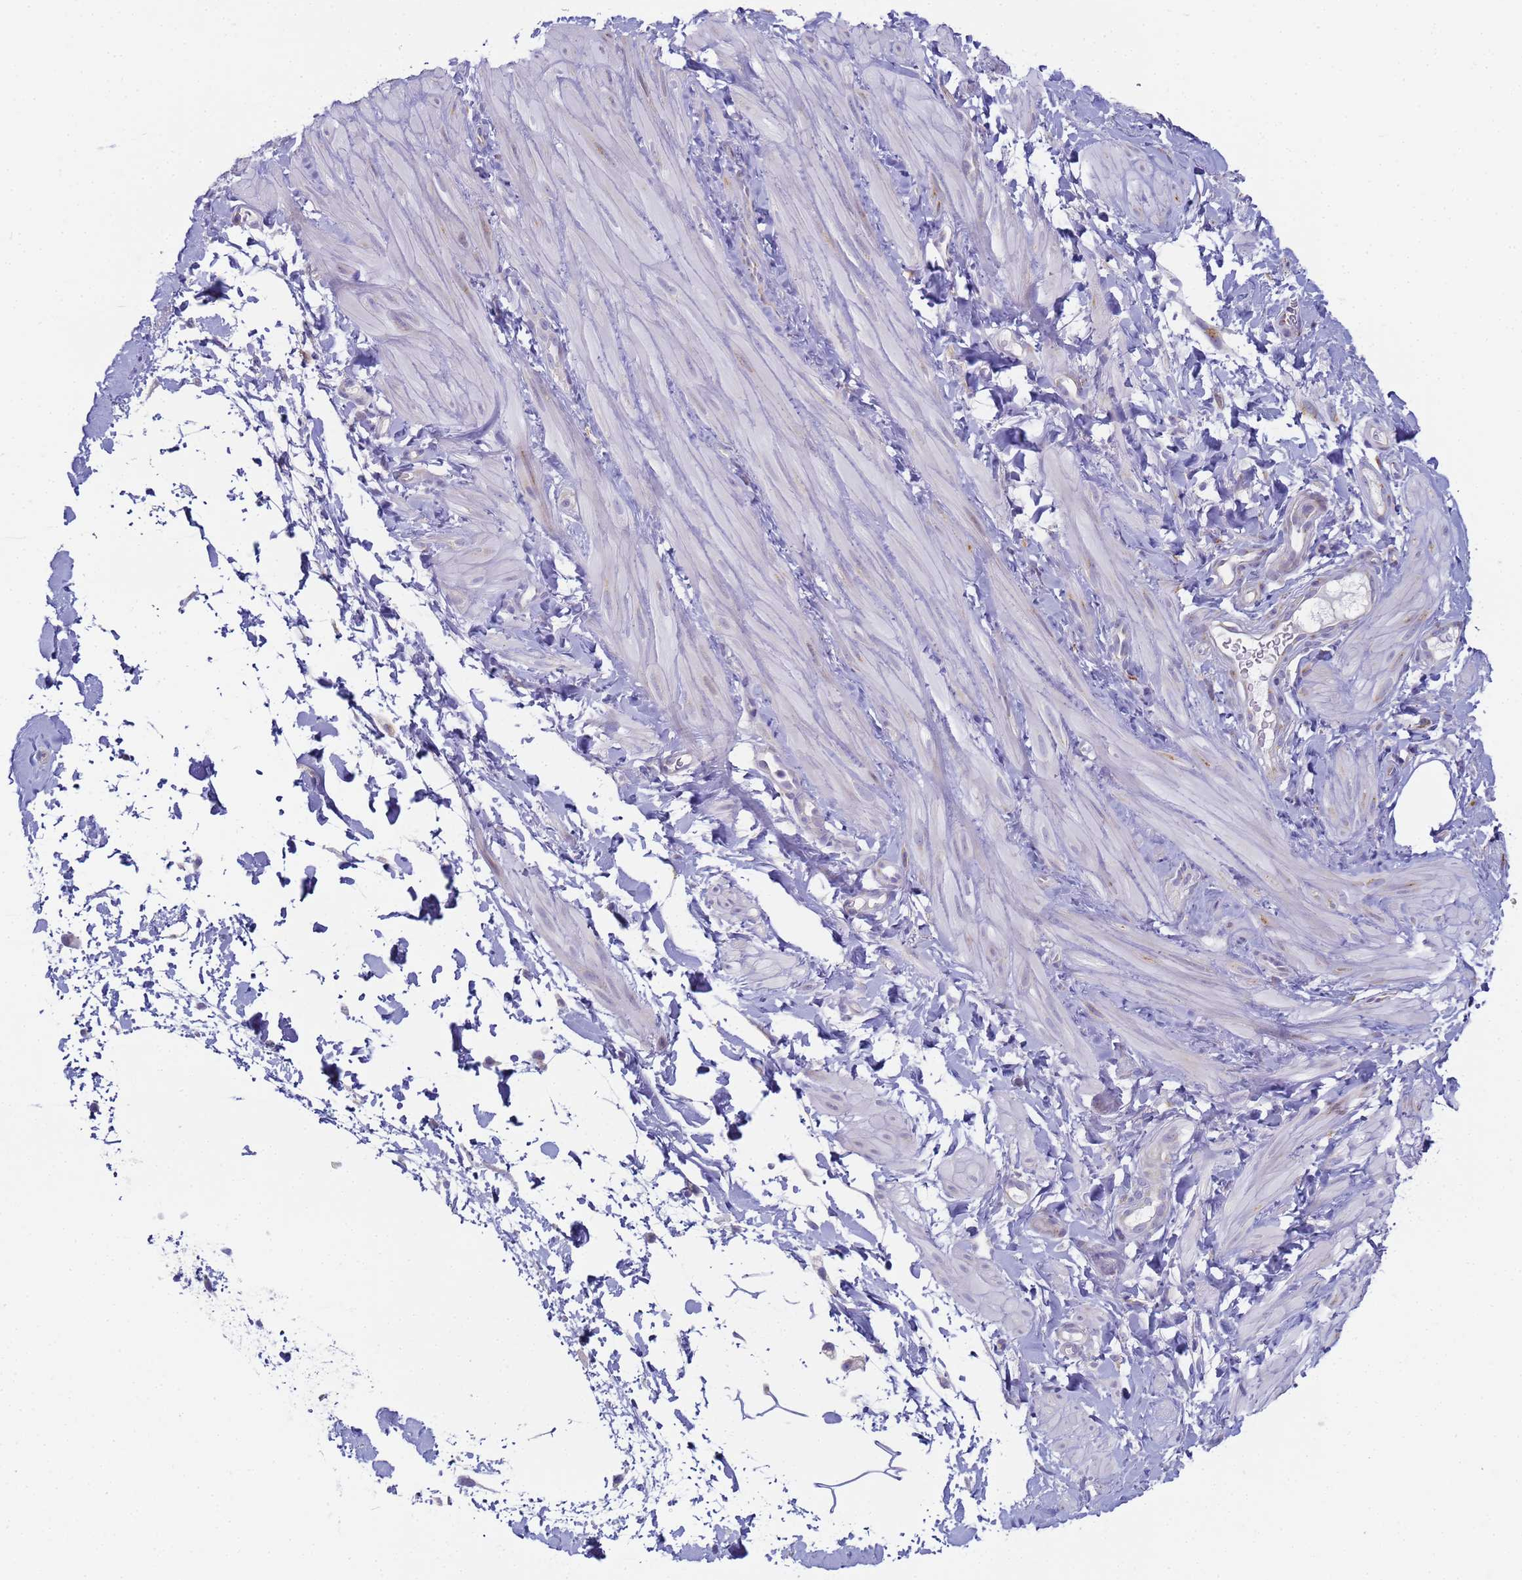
{"staining": {"intensity": "negative", "quantity": "none", "location": "none"}, "tissue": "adipose tissue", "cell_type": "Adipocytes", "image_type": "normal", "snomed": [{"axis": "morphology", "description": "Normal tissue, NOS"}, {"axis": "topography", "description": "Soft tissue"}, {"axis": "topography", "description": "Adipose tissue"}, {"axis": "topography", "description": "Vascular tissue"}, {"axis": "topography", "description": "Peripheral nerve tissue"}], "caption": "This is an immunohistochemistry (IHC) micrograph of benign human adipose tissue. There is no expression in adipocytes.", "gene": "CR1", "patient": {"sex": "male", "age": 74}}